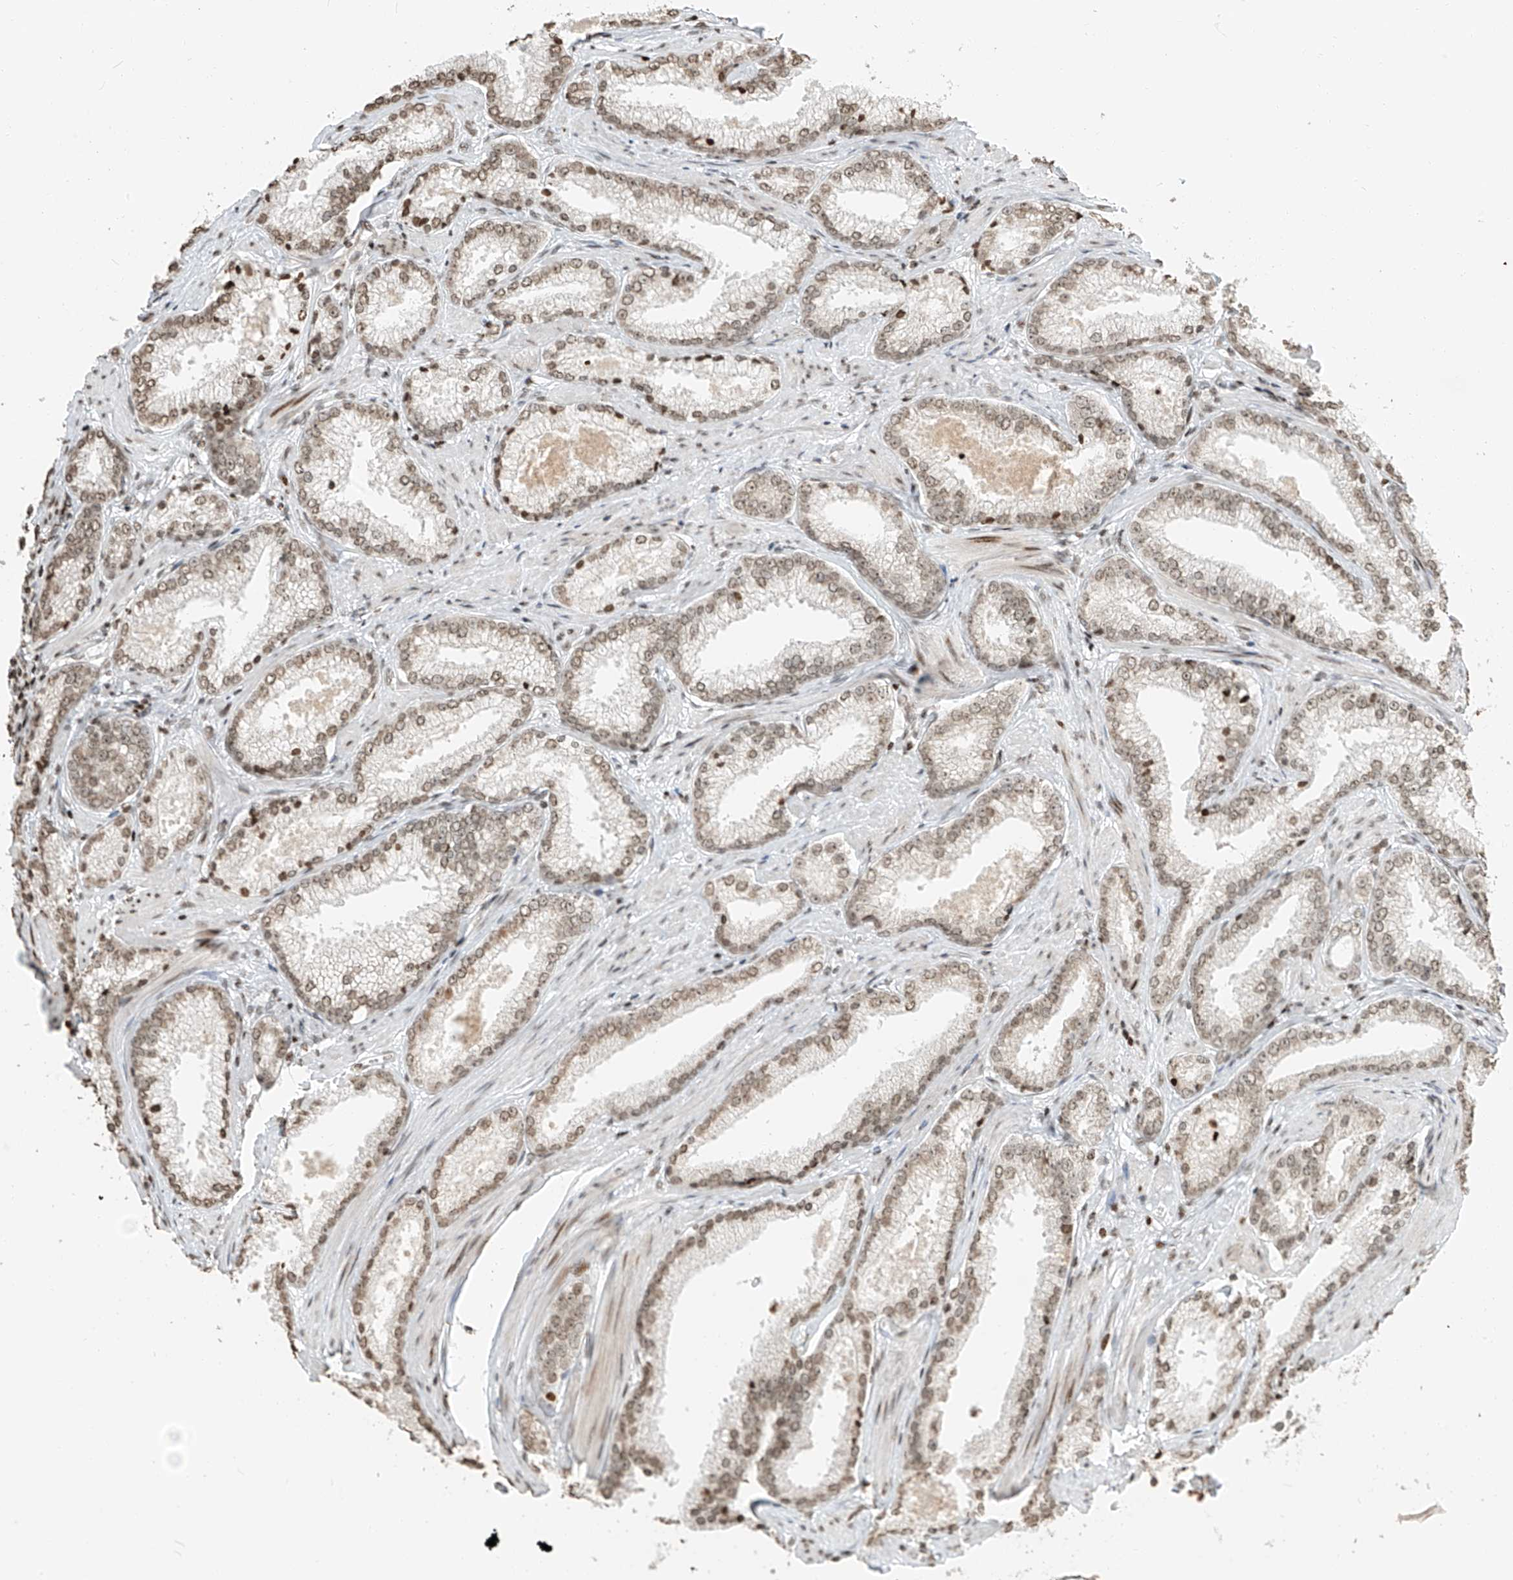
{"staining": {"intensity": "moderate", "quantity": ">75%", "location": "nuclear"}, "tissue": "prostate cancer", "cell_type": "Tumor cells", "image_type": "cancer", "snomed": [{"axis": "morphology", "description": "Adenocarcinoma, High grade"}, {"axis": "topography", "description": "Prostate"}], "caption": "Immunohistochemical staining of human prostate high-grade adenocarcinoma displays medium levels of moderate nuclear expression in approximately >75% of tumor cells. (DAB (3,3'-diaminobenzidine) IHC with brightfield microscopy, high magnification).", "gene": "C17orf58", "patient": {"sex": "male", "age": 66}}